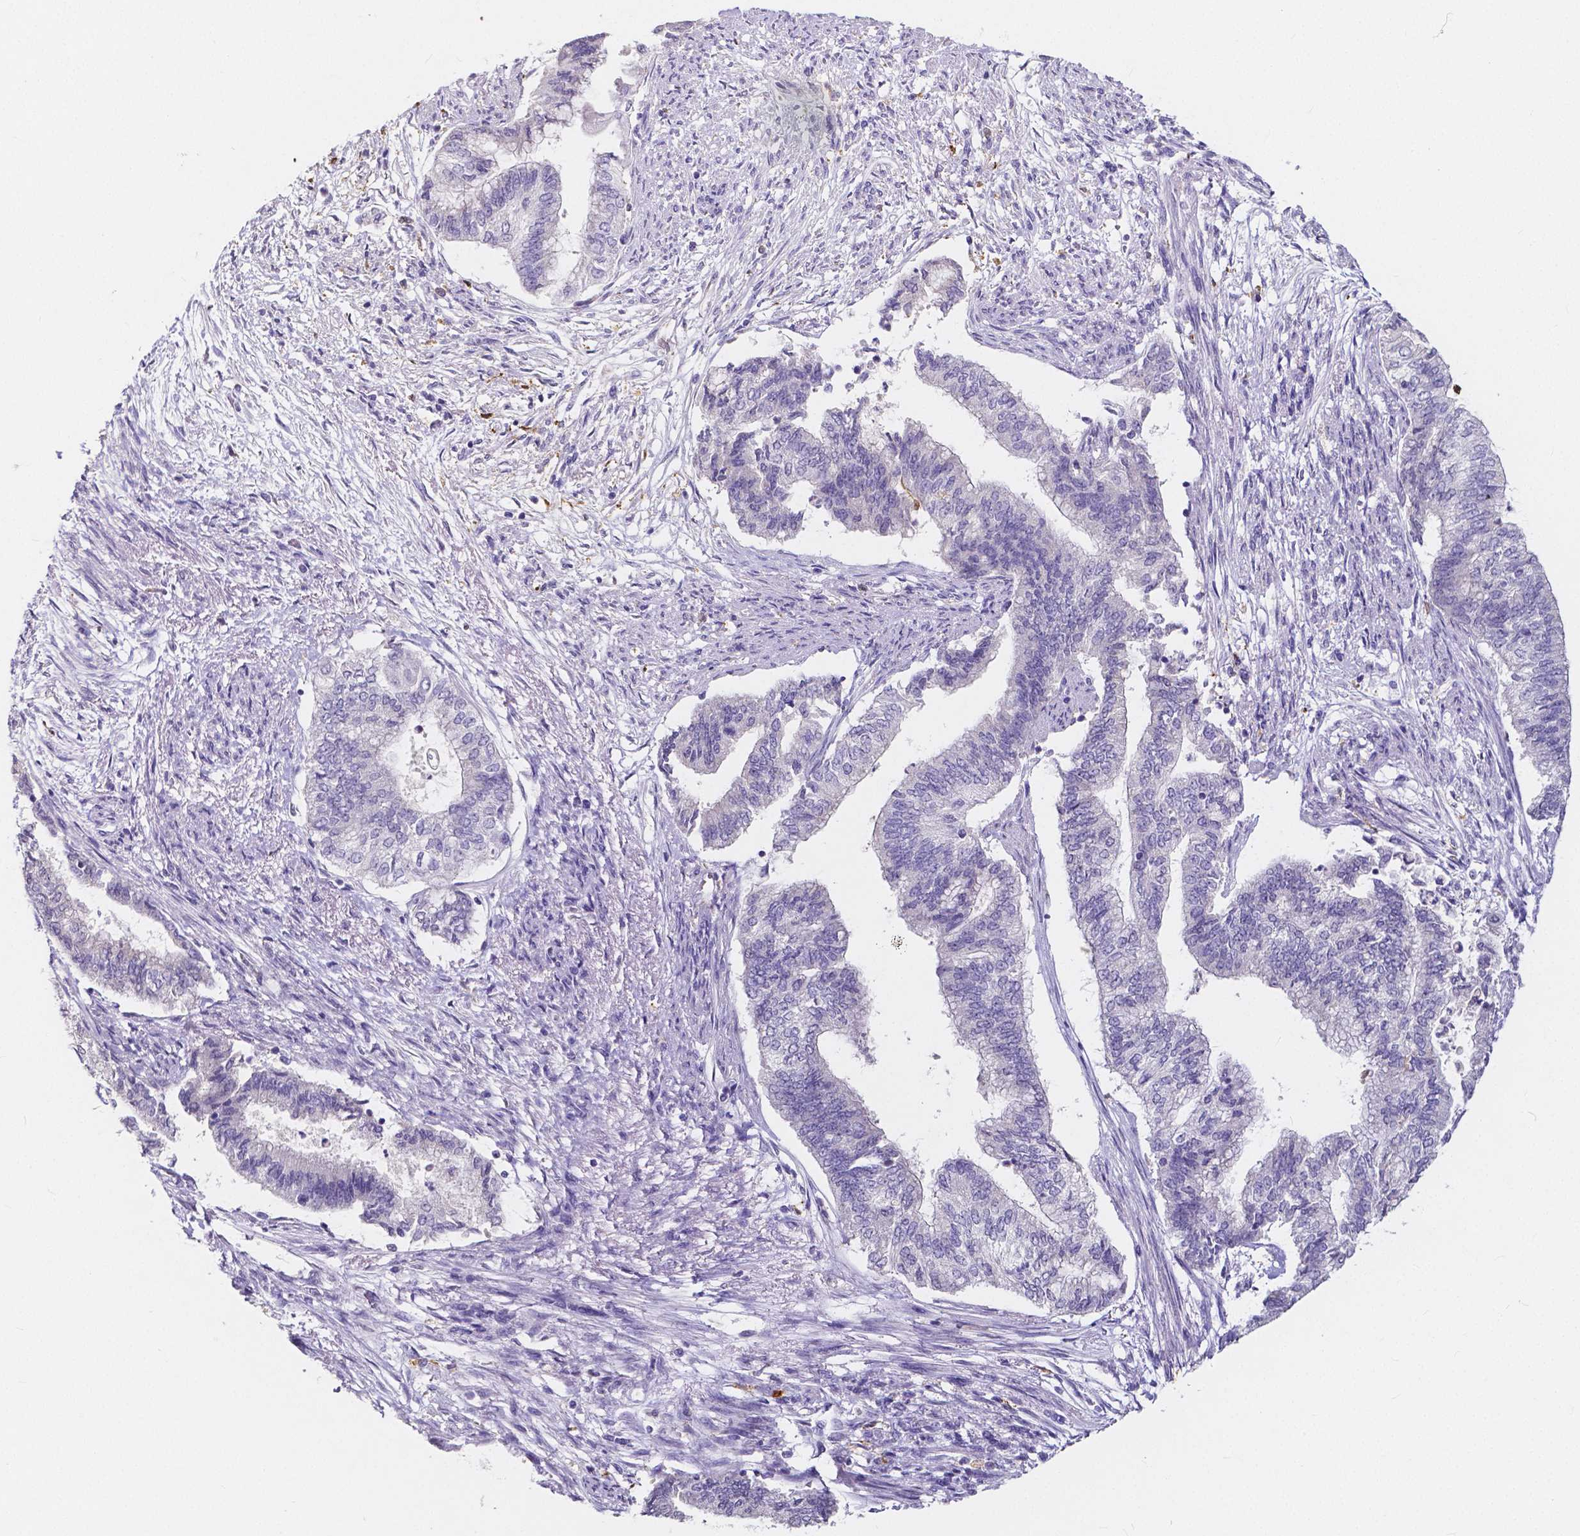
{"staining": {"intensity": "negative", "quantity": "none", "location": "none"}, "tissue": "endometrial cancer", "cell_type": "Tumor cells", "image_type": "cancer", "snomed": [{"axis": "morphology", "description": "Adenocarcinoma, NOS"}, {"axis": "topography", "description": "Endometrium"}], "caption": "Immunohistochemical staining of human endometrial cancer exhibits no significant staining in tumor cells.", "gene": "ACP5", "patient": {"sex": "female", "age": 65}}